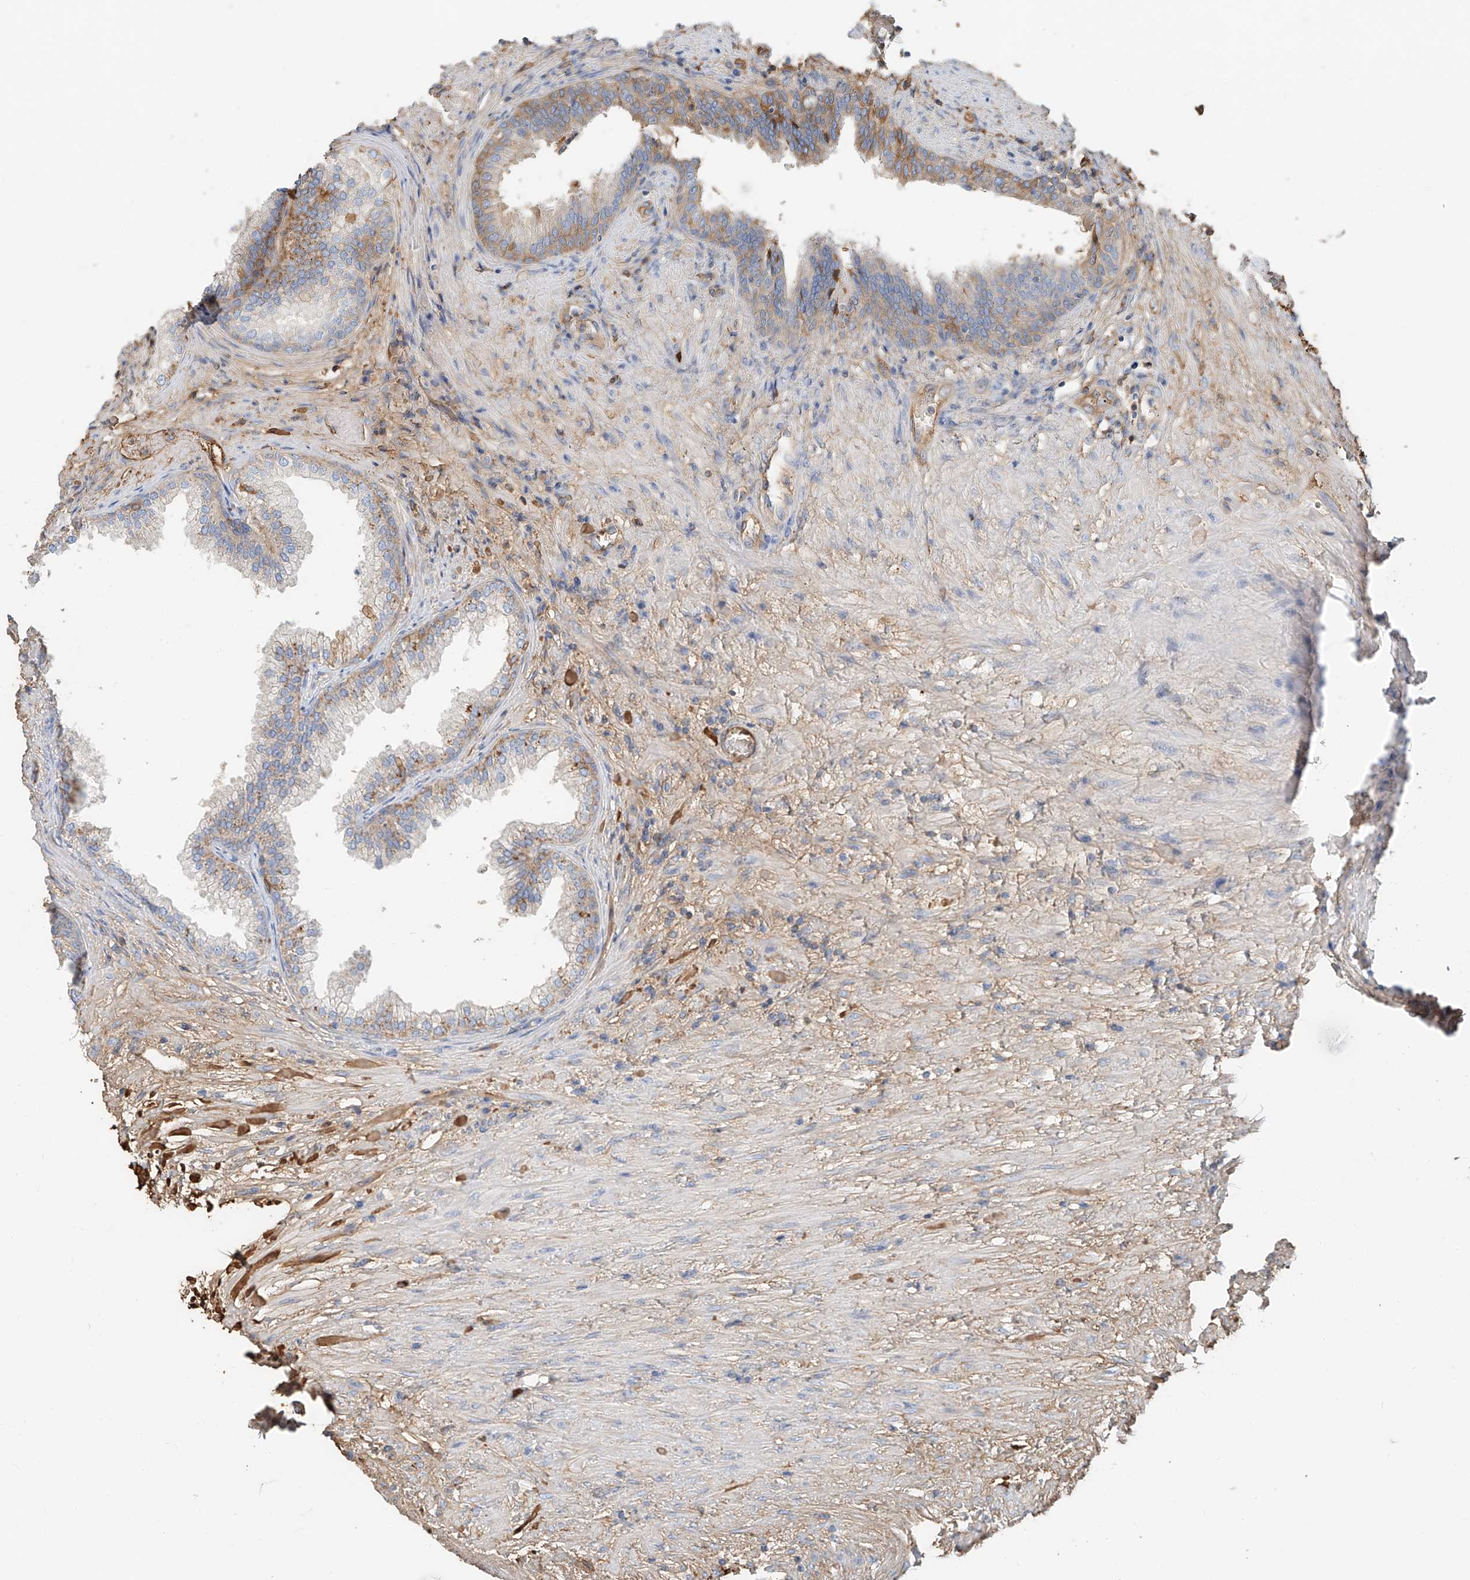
{"staining": {"intensity": "moderate", "quantity": "25%-75%", "location": "cytoplasmic/membranous"}, "tissue": "prostate", "cell_type": "Glandular cells", "image_type": "normal", "snomed": [{"axis": "morphology", "description": "Normal tissue, NOS"}, {"axis": "topography", "description": "Prostate"}], "caption": "Protein analysis of unremarkable prostate reveals moderate cytoplasmic/membranous expression in approximately 25%-75% of glandular cells.", "gene": "ZFP30", "patient": {"sex": "male", "age": 76}}